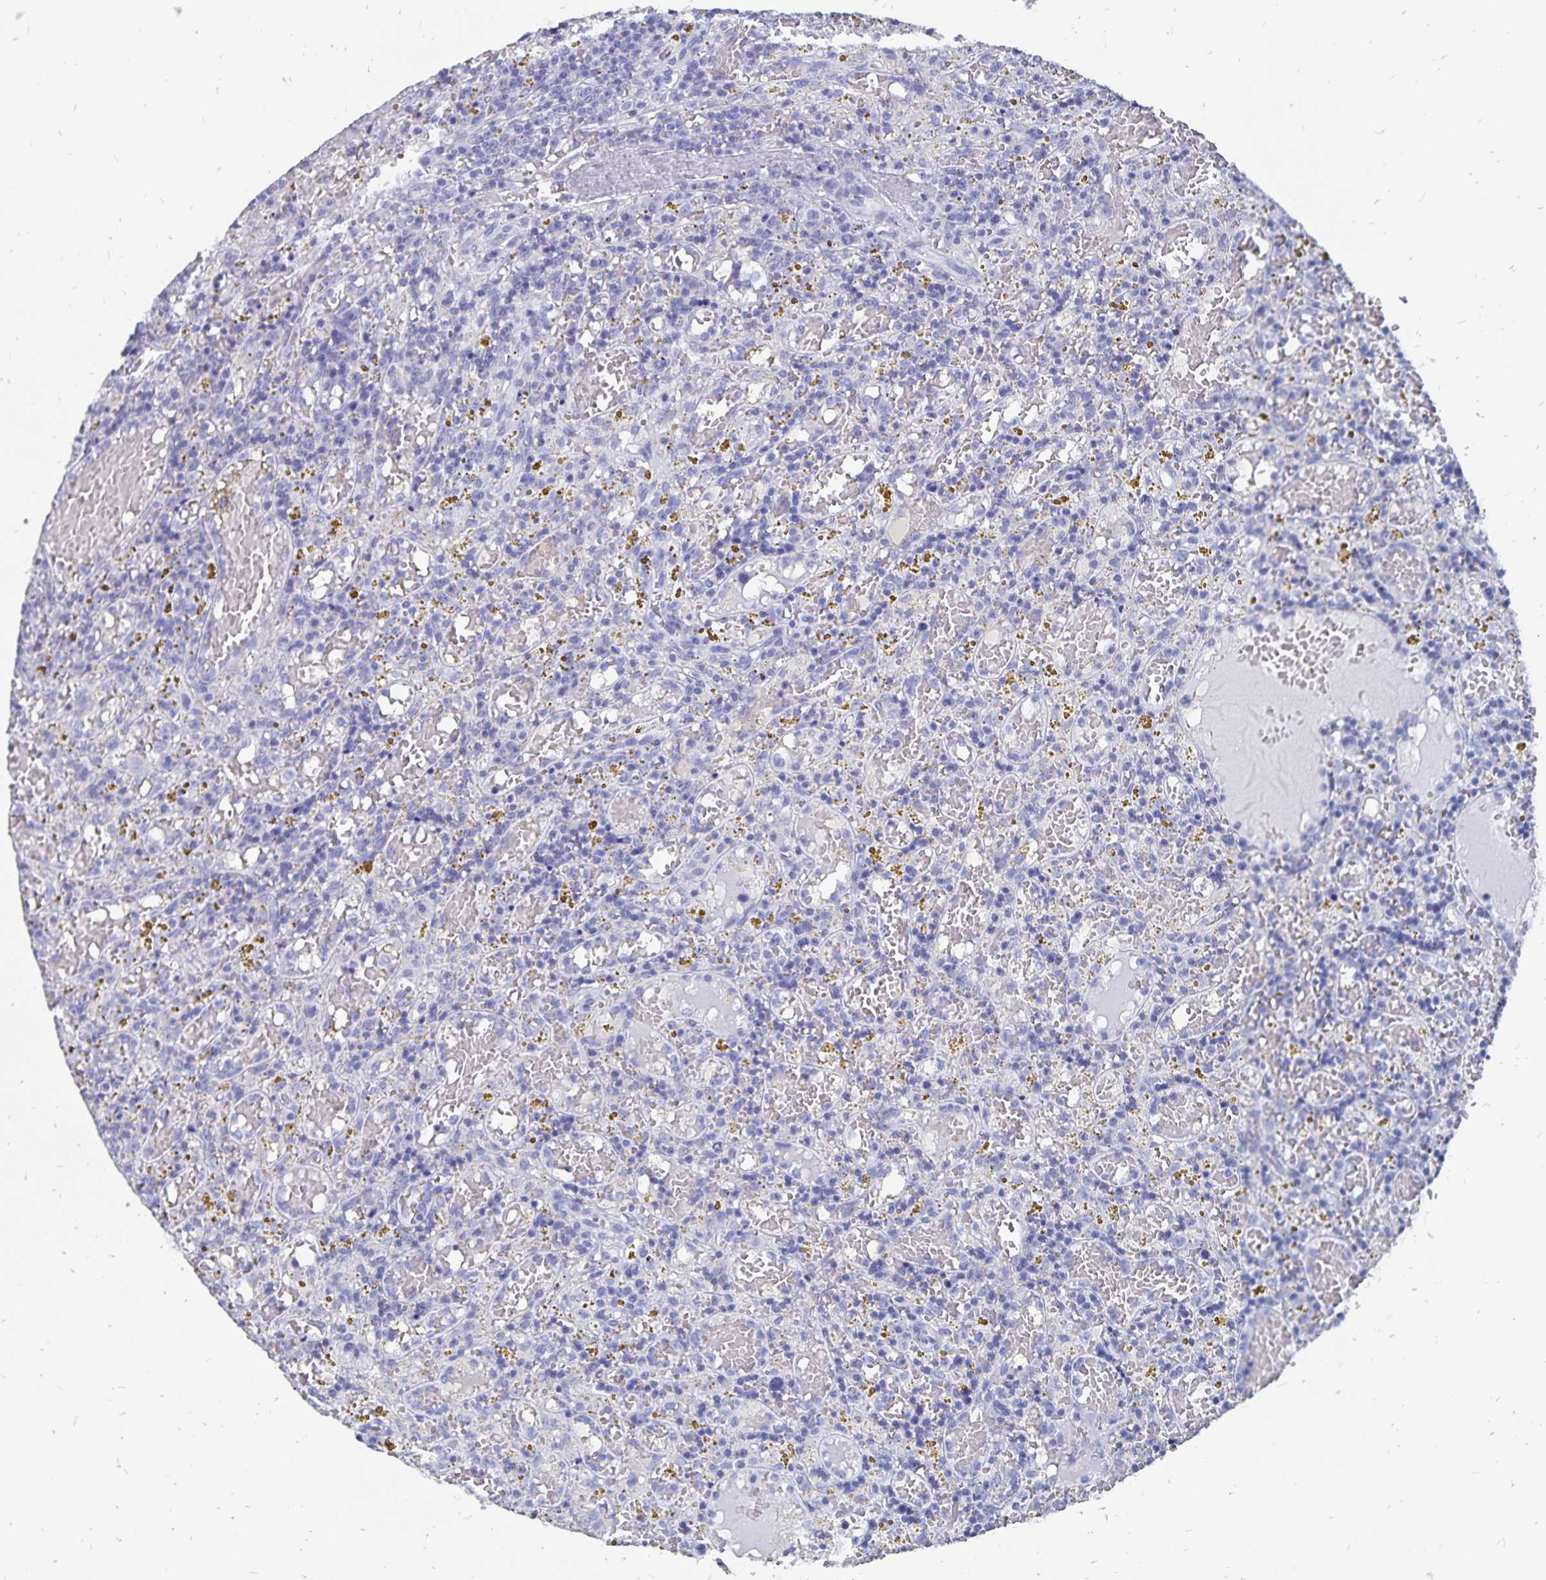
{"staining": {"intensity": "negative", "quantity": "none", "location": "none"}, "tissue": "lymphoma", "cell_type": "Tumor cells", "image_type": "cancer", "snomed": [{"axis": "morphology", "description": "Malignant lymphoma, non-Hodgkin's type, Low grade"}, {"axis": "topography", "description": "Spleen"}], "caption": "Immunohistochemistry (IHC) histopathology image of neoplastic tissue: human lymphoma stained with DAB exhibits no significant protein positivity in tumor cells. (DAB (3,3'-diaminobenzidine) IHC with hematoxylin counter stain).", "gene": "ADH1A", "patient": {"sex": "female", "age": 65}}